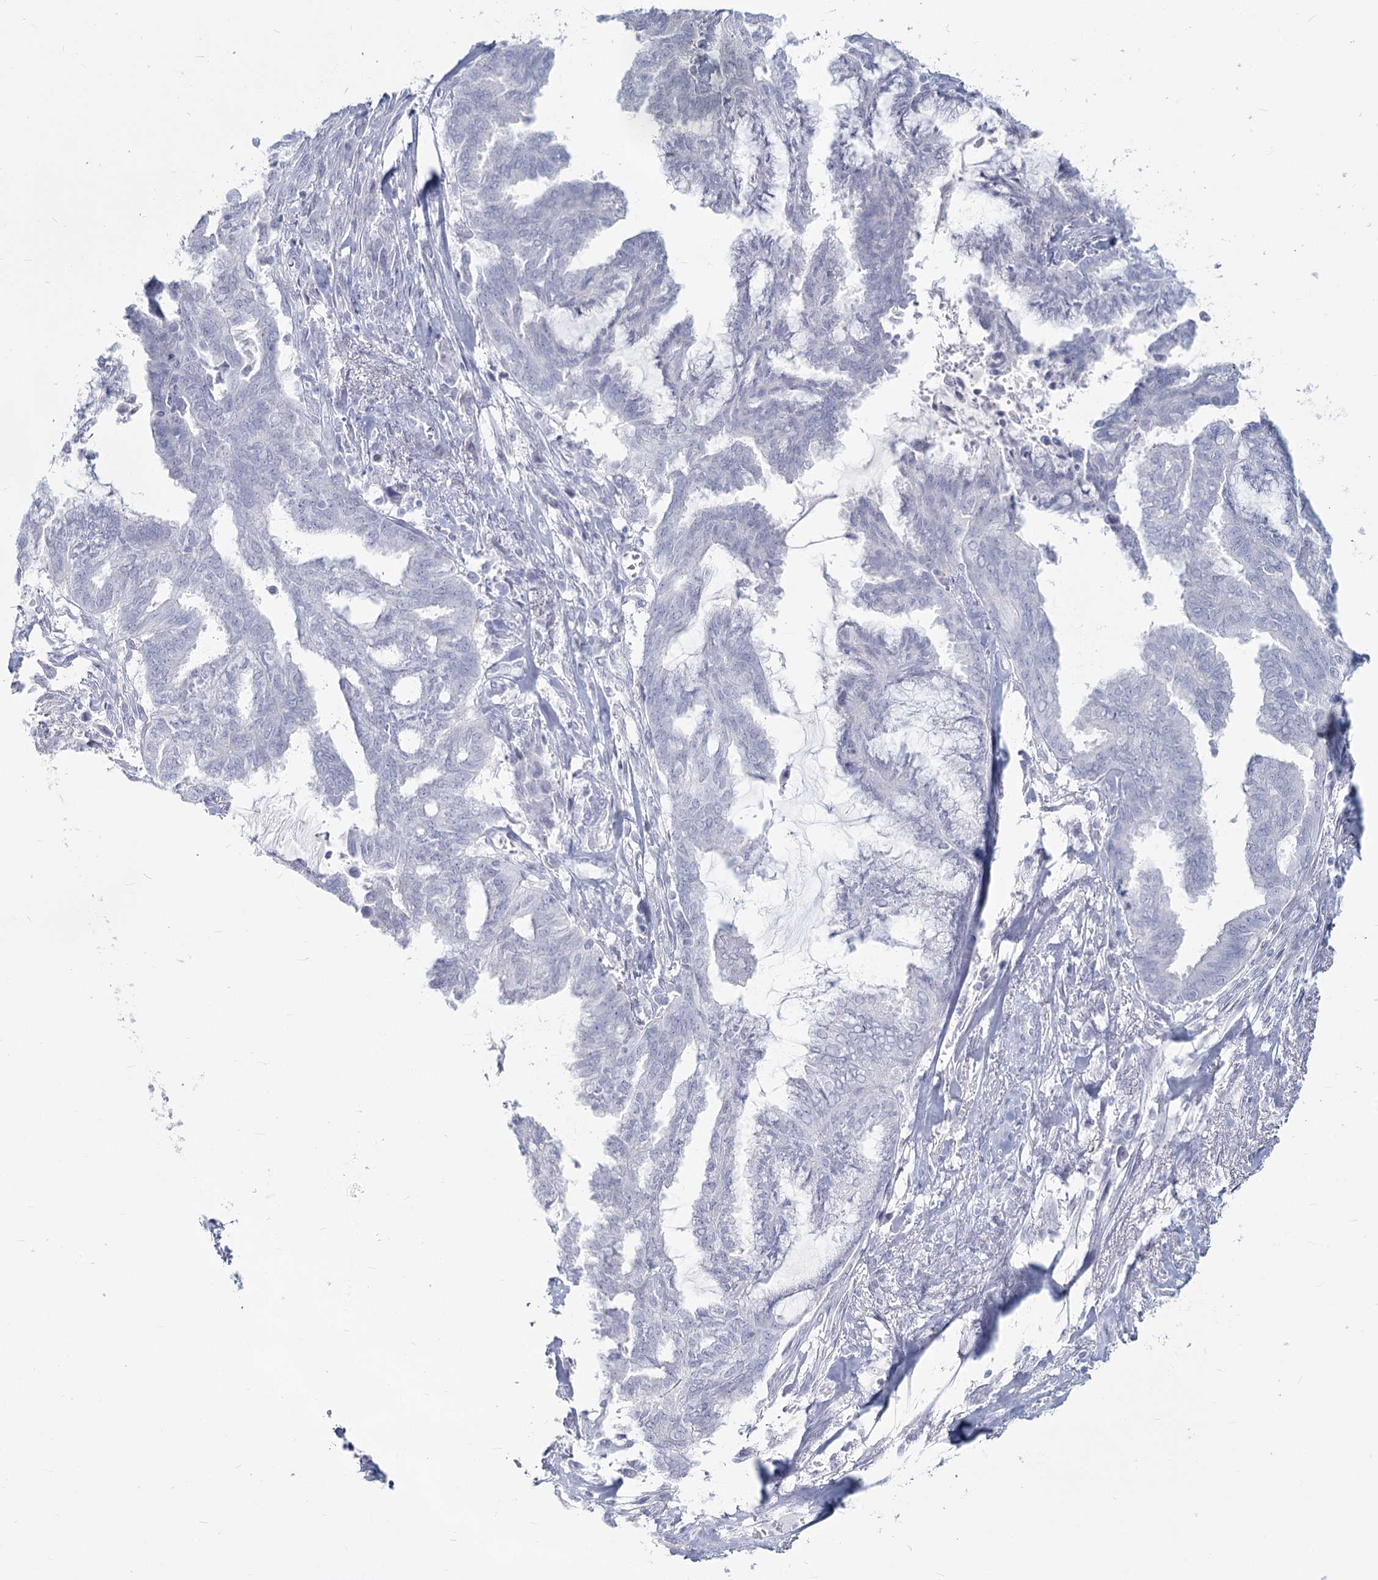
{"staining": {"intensity": "negative", "quantity": "none", "location": "none"}, "tissue": "endometrial cancer", "cell_type": "Tumor cells", "image_type": "cancer", "snomed": [{"axis": "morphology", "description": "Adenocarcinoma, NOS"}, {"axis": "topography", "description": "Endometrium"}], "caption": "Endometrial cancer (adenocarcinoma) stained for a protein using immunohistochemistry exhibits no expression tumor cells.", "gene": "SLC6A19", "patient": {"sex": "female", "age": 86}}